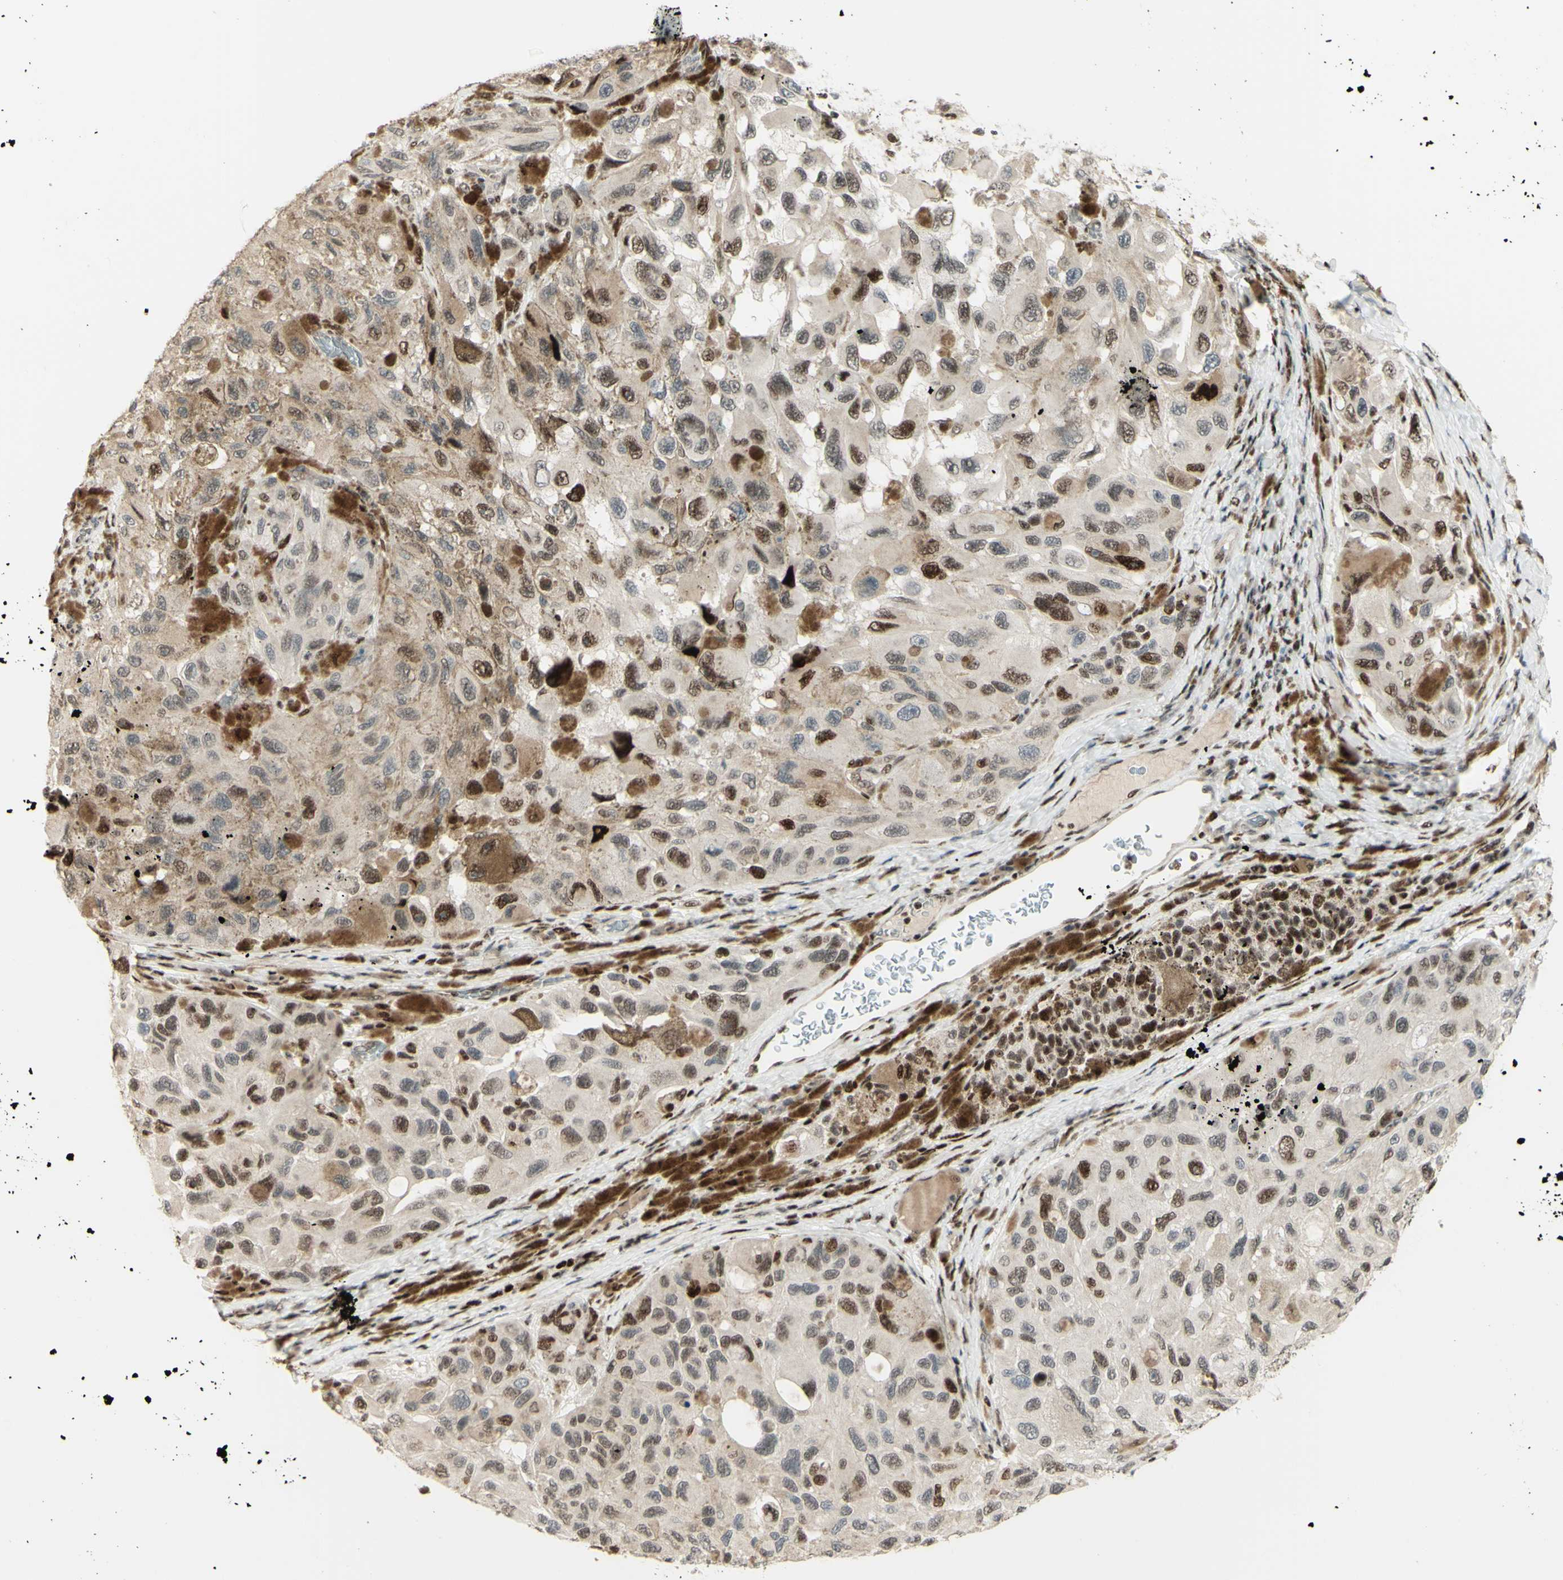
{"staining": {"intensity": "moderate", "quantity": "25%-75%", "location": "nuclear"}, "tissue": "melanoma", "cell_type": "Tumor cells", "image_type": "cancer", "snomed": [{"axis": "morphology", "description": "Malignant melanoma, NOS"}, {"axis": "topography", "description": "Skin"}], "caption": "Human malignant melanoma stained with a brown dye shows moderate nuclear positive positivity in about 25%-75% of tumor cells.", "gene": "CDKL5", "patient": {"sex": "female", "age": 73}}